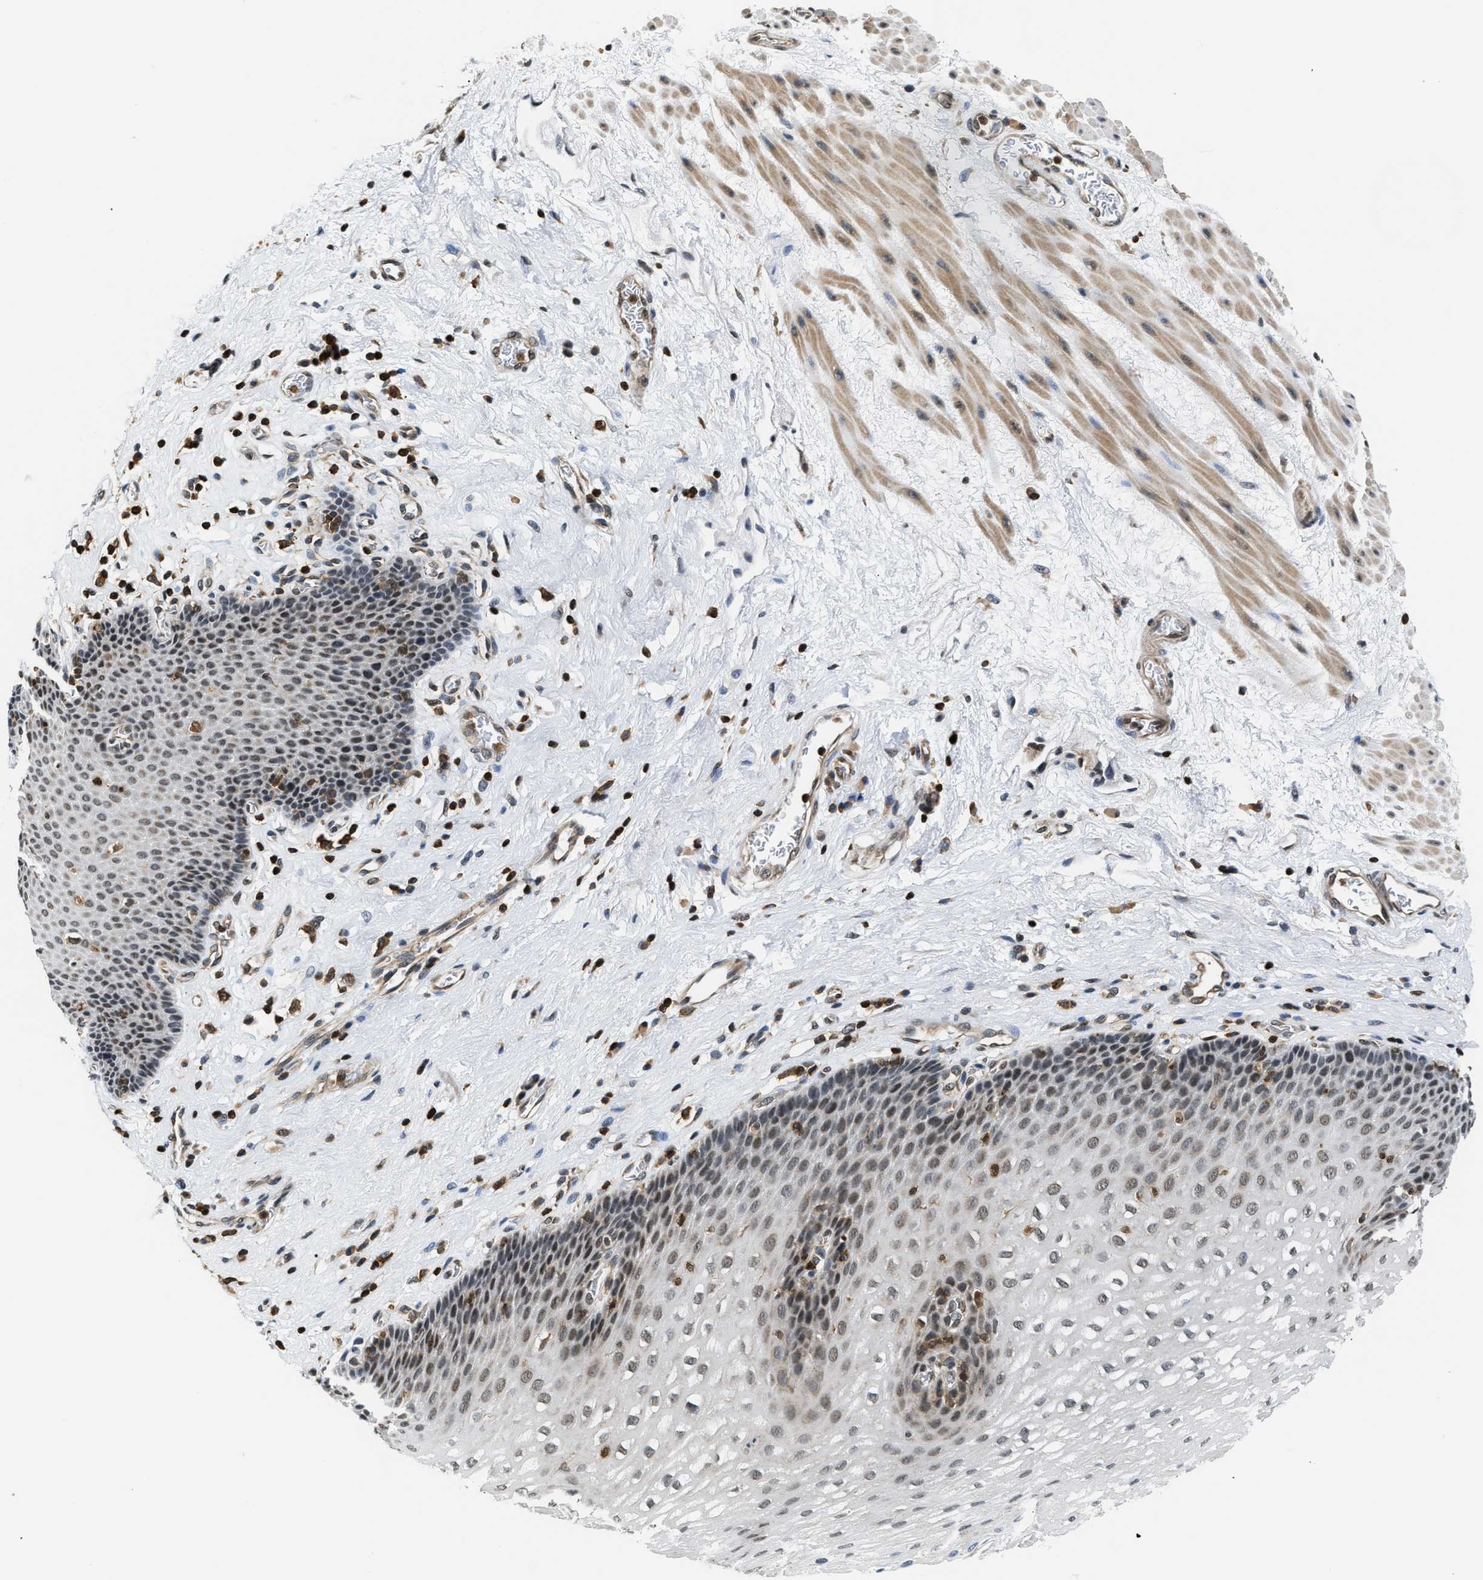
{"staining": {"intensity": "moderate", "quantity": ">75%", "location": "nuclear"}, "tissue": "esophagus", "cell_type": "Squamous epithelial cells", "image_type": "normal", "snomed": [{"axis": "morphology", "description": "Normal tissue, NOS"}, {"axis": "topography", "description": "Esophagus"}], "caption": "An immunohistochemistry histopathology image of benign tissue is shown. Protein staining in brown shows moderate nuclear positivity in esophagus within squamous epithelial cells. Nuclei are stained in blue.", "gene": "STK10", "patient": {"sex": "male", "age": 48}}